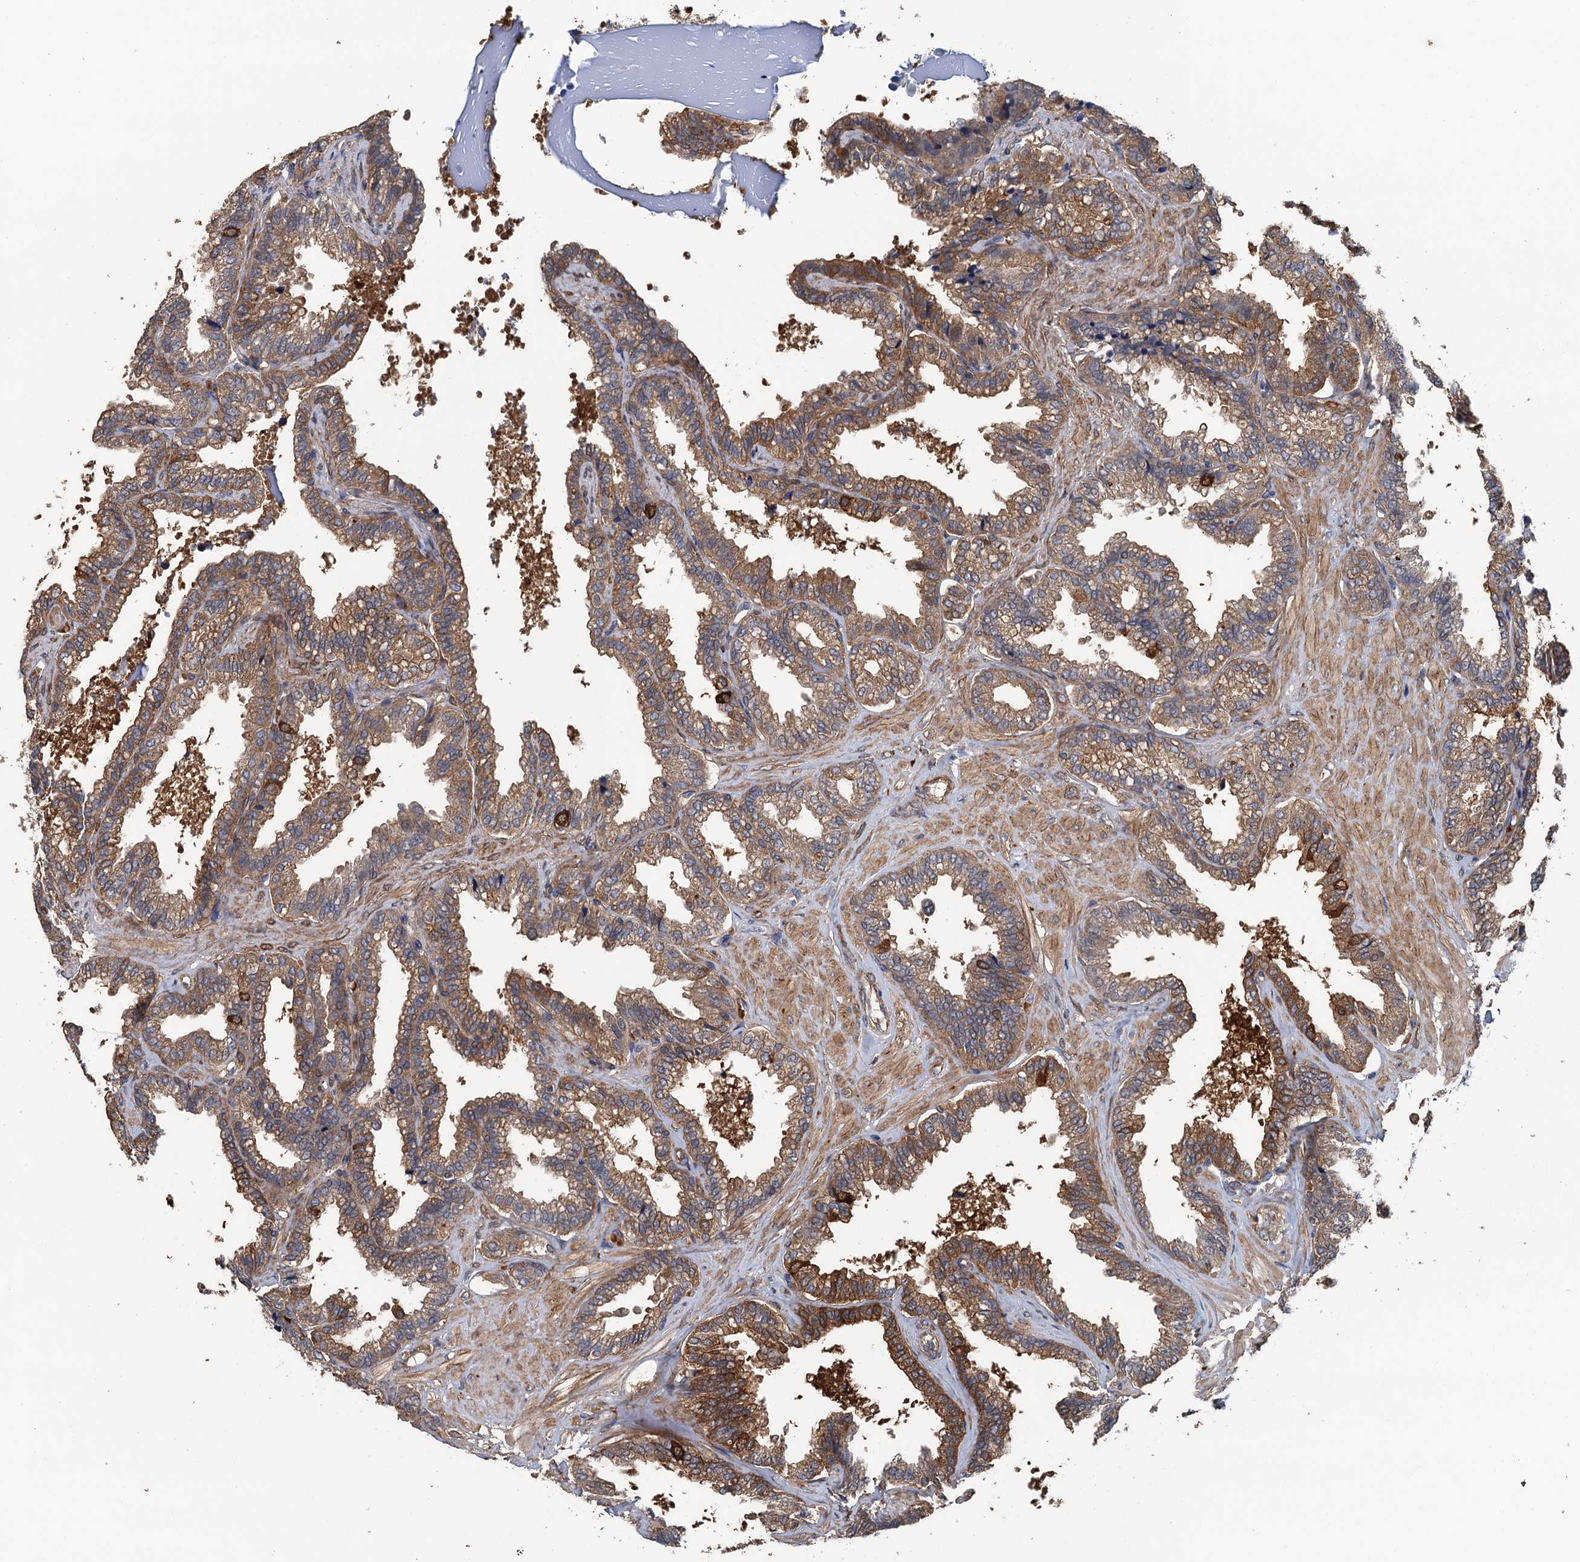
{"staining": {"intensity": "moderate", "quantity": ">75%", "location": "cytoplasmic/membranous"}, "tissue": "seminal vesicle", "cell_type": "Glandular cells", "image_type": "normal", "snomed": [{"axis": "morphology", "description": "Normal tissue, NOS"}, {"axis": "topography", "description": "Seminal veicle"}], "caption": "Immunohistochemical staining of benign human seminal vesicle exhibits moderate cytoplasmic/membranous protein positivity in approximately >75% of glandular cells. Ihc stains the protein in brown and the nuclei are stained blue.", "gene": "RSAD2", "patient": {"sex": "male", "age": 46}}